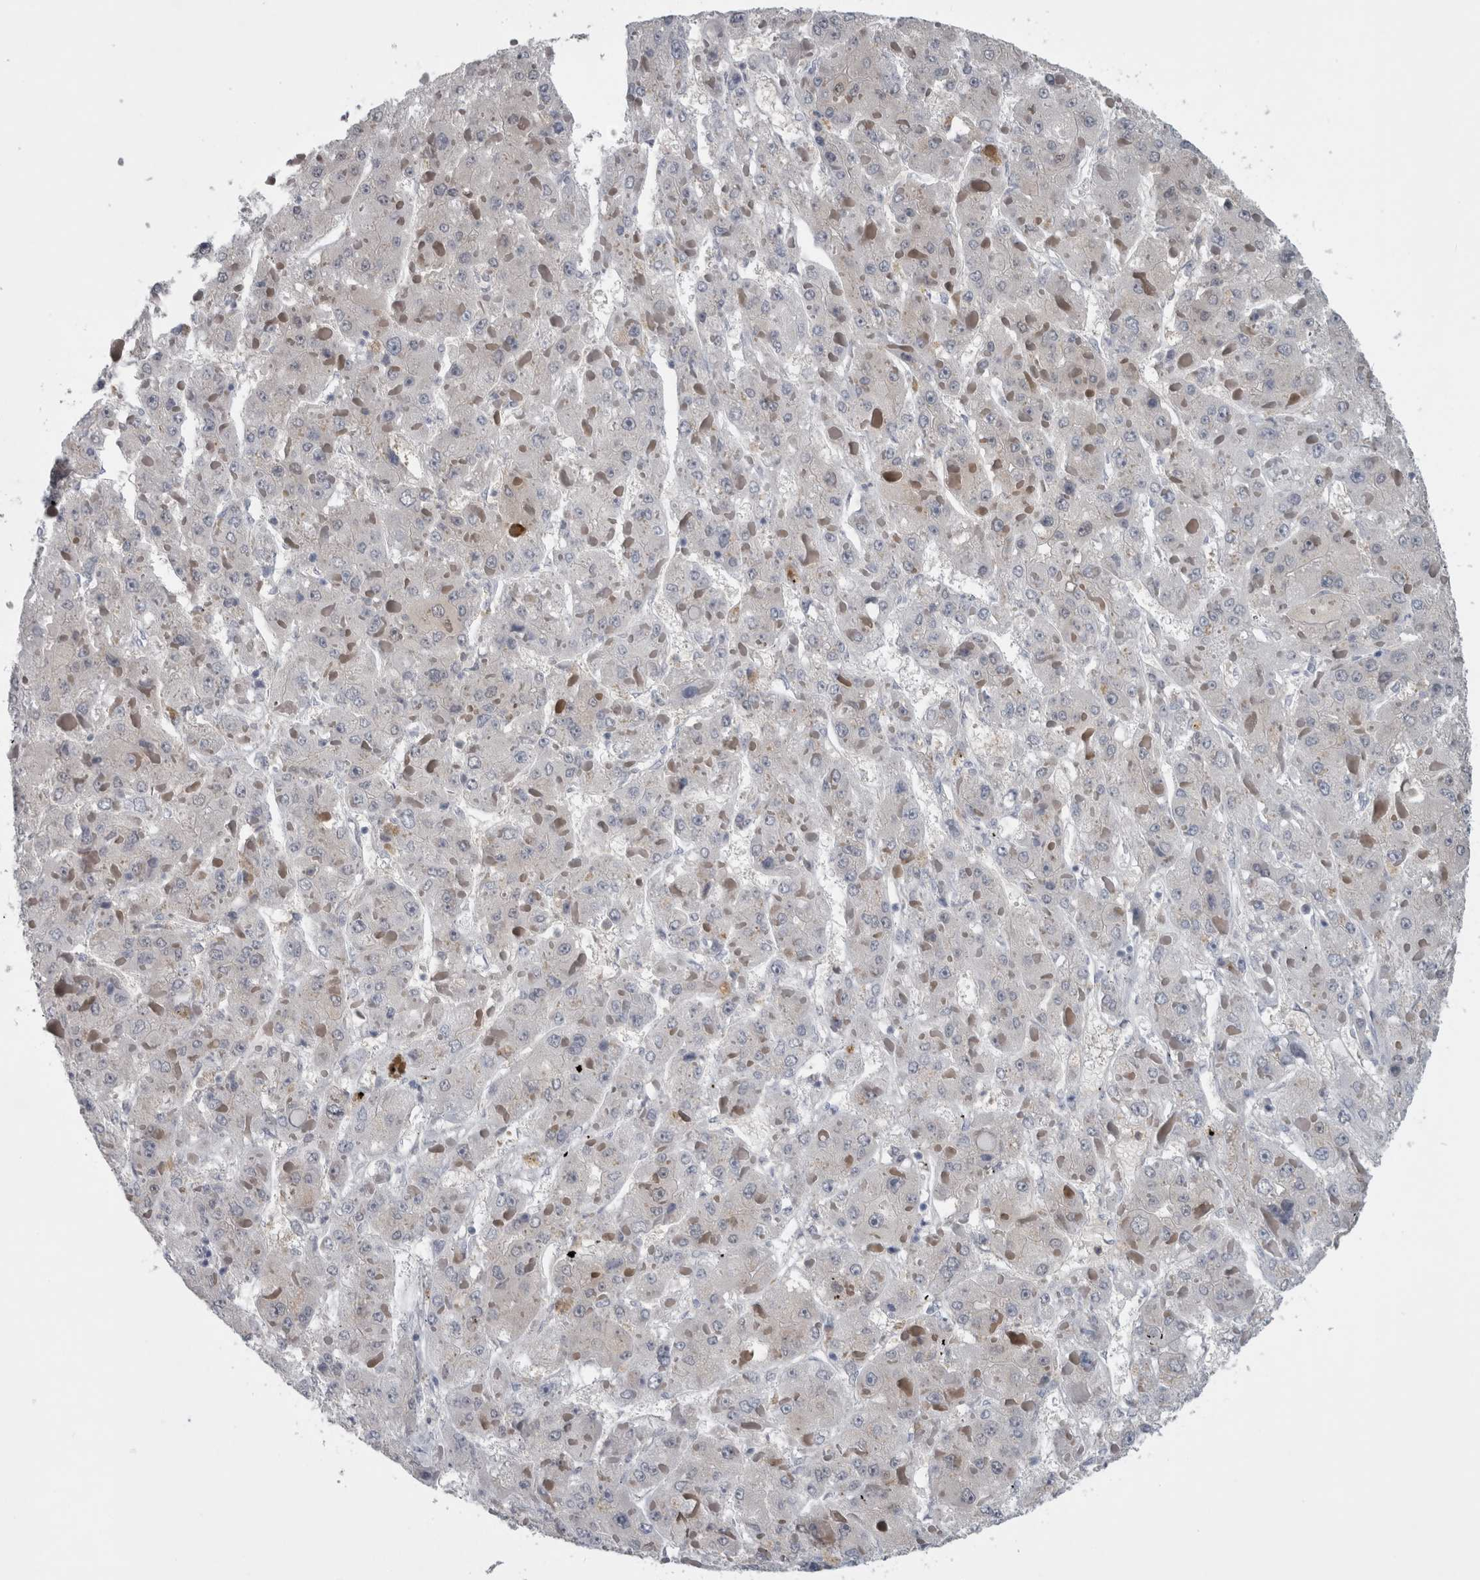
{"staining": {"intensity": "negative", "quantity": "none", "location": "none"}, "tissue": "liver cancer", "cell_type": "Tumor cells", "image_type": "cancer", "snomed": [{"axis": "morphology", "description": "Carcinoma, Hepatocellular, NOS"}, {"axis": "topography", "description": "Liver"}], "caption": "Liver cancer was stained to show a protein in brown. There is no significant staining in tumor cells. The staining was performed using DAB (3,3'-diaminobenzidine) to visualize the protein expression in brown, while the nuclei were stained in blue with hematoxylin (Magnification: 20x).", "gene": "NAPRT", "patient": {"sex": "female", "age": 73}}